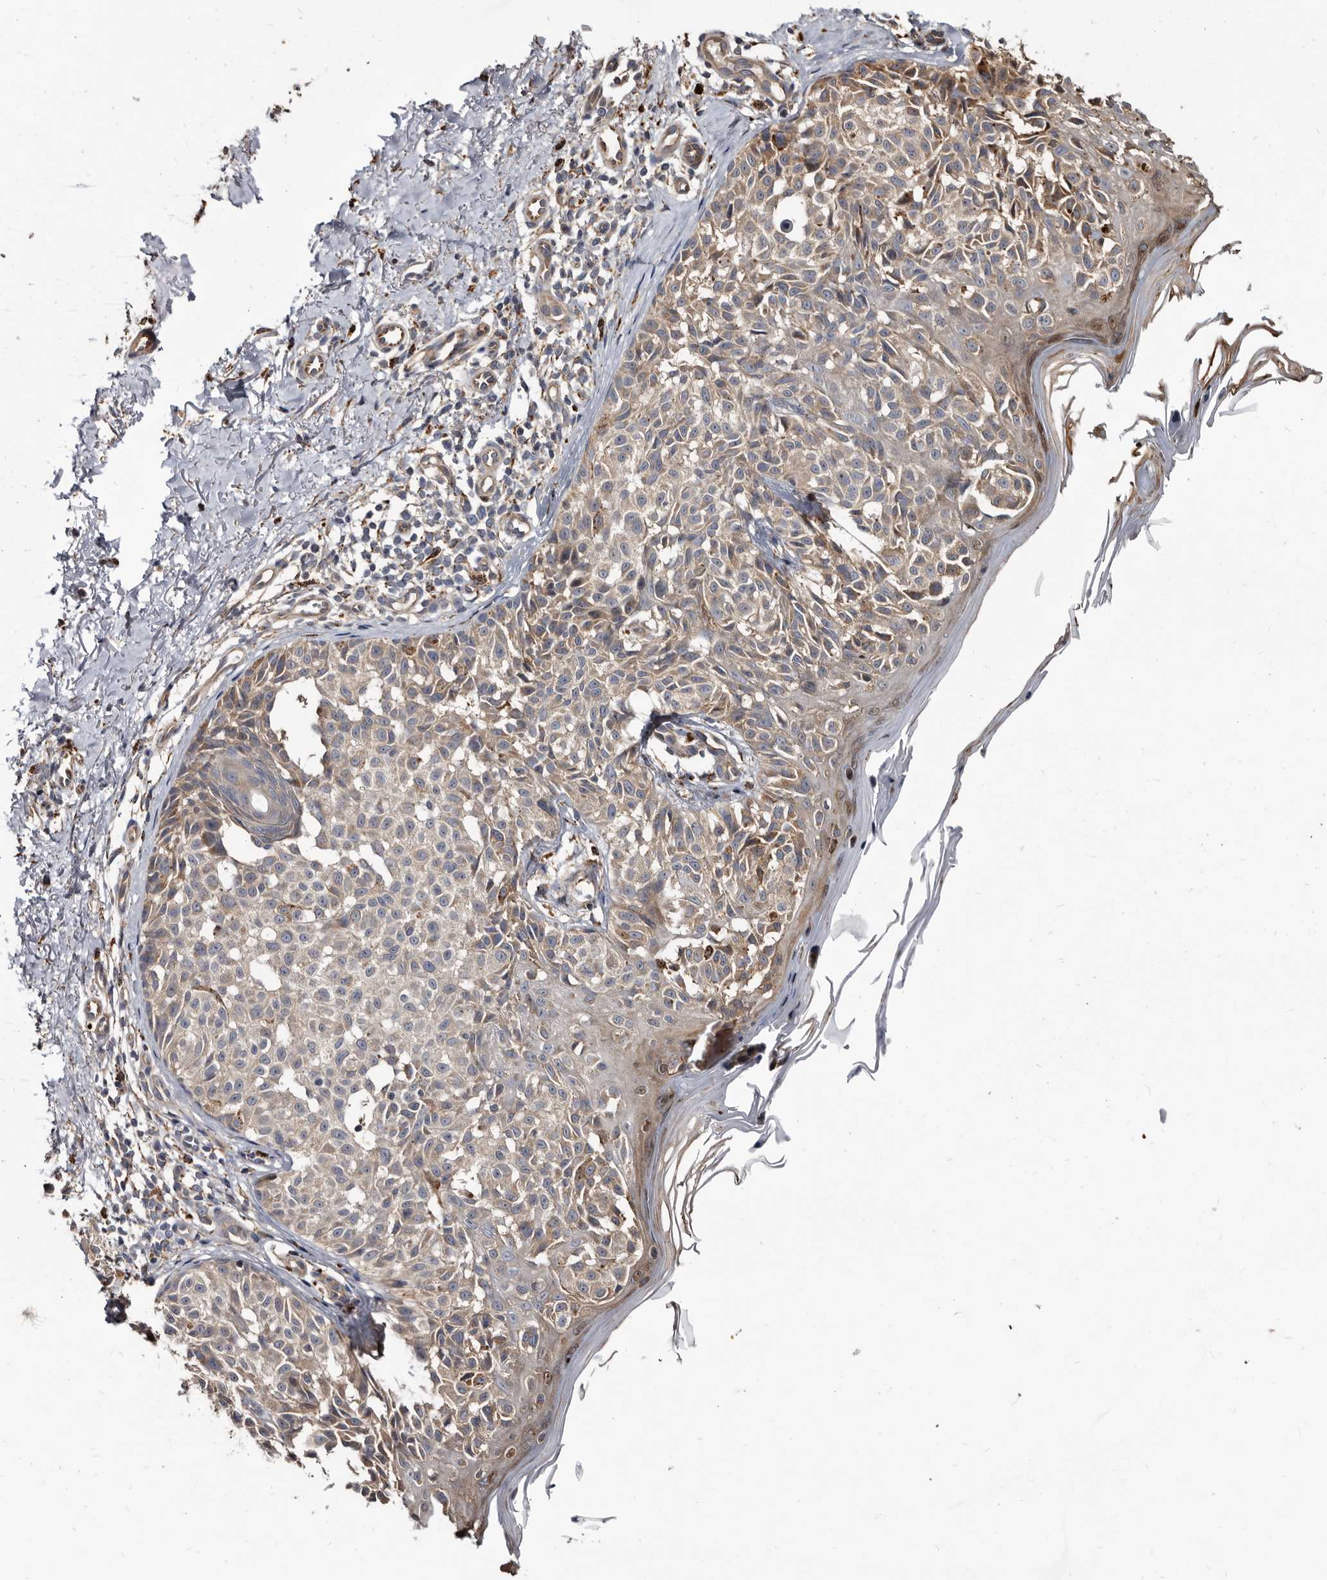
{"staining": {"intensity": "moderate", "quantity": "<25%", "location": "cytoplasmic/membranous"}, "tissue": "melanoma", "cell_type": "Tumor cells", "image_type": "cancer", "snomed": [{"axis": "morphology", "description": "Malignant melanoma, NOS"}, {"axis": "topography", "description": "Skin"}], "caption": "Tumor cells exhibit moderate cytoplasmic/membranous positivity in approximately <25% of cells in melanoma.", "gene": "CTSA", "patient": {"sex": "female", "age": 50}}